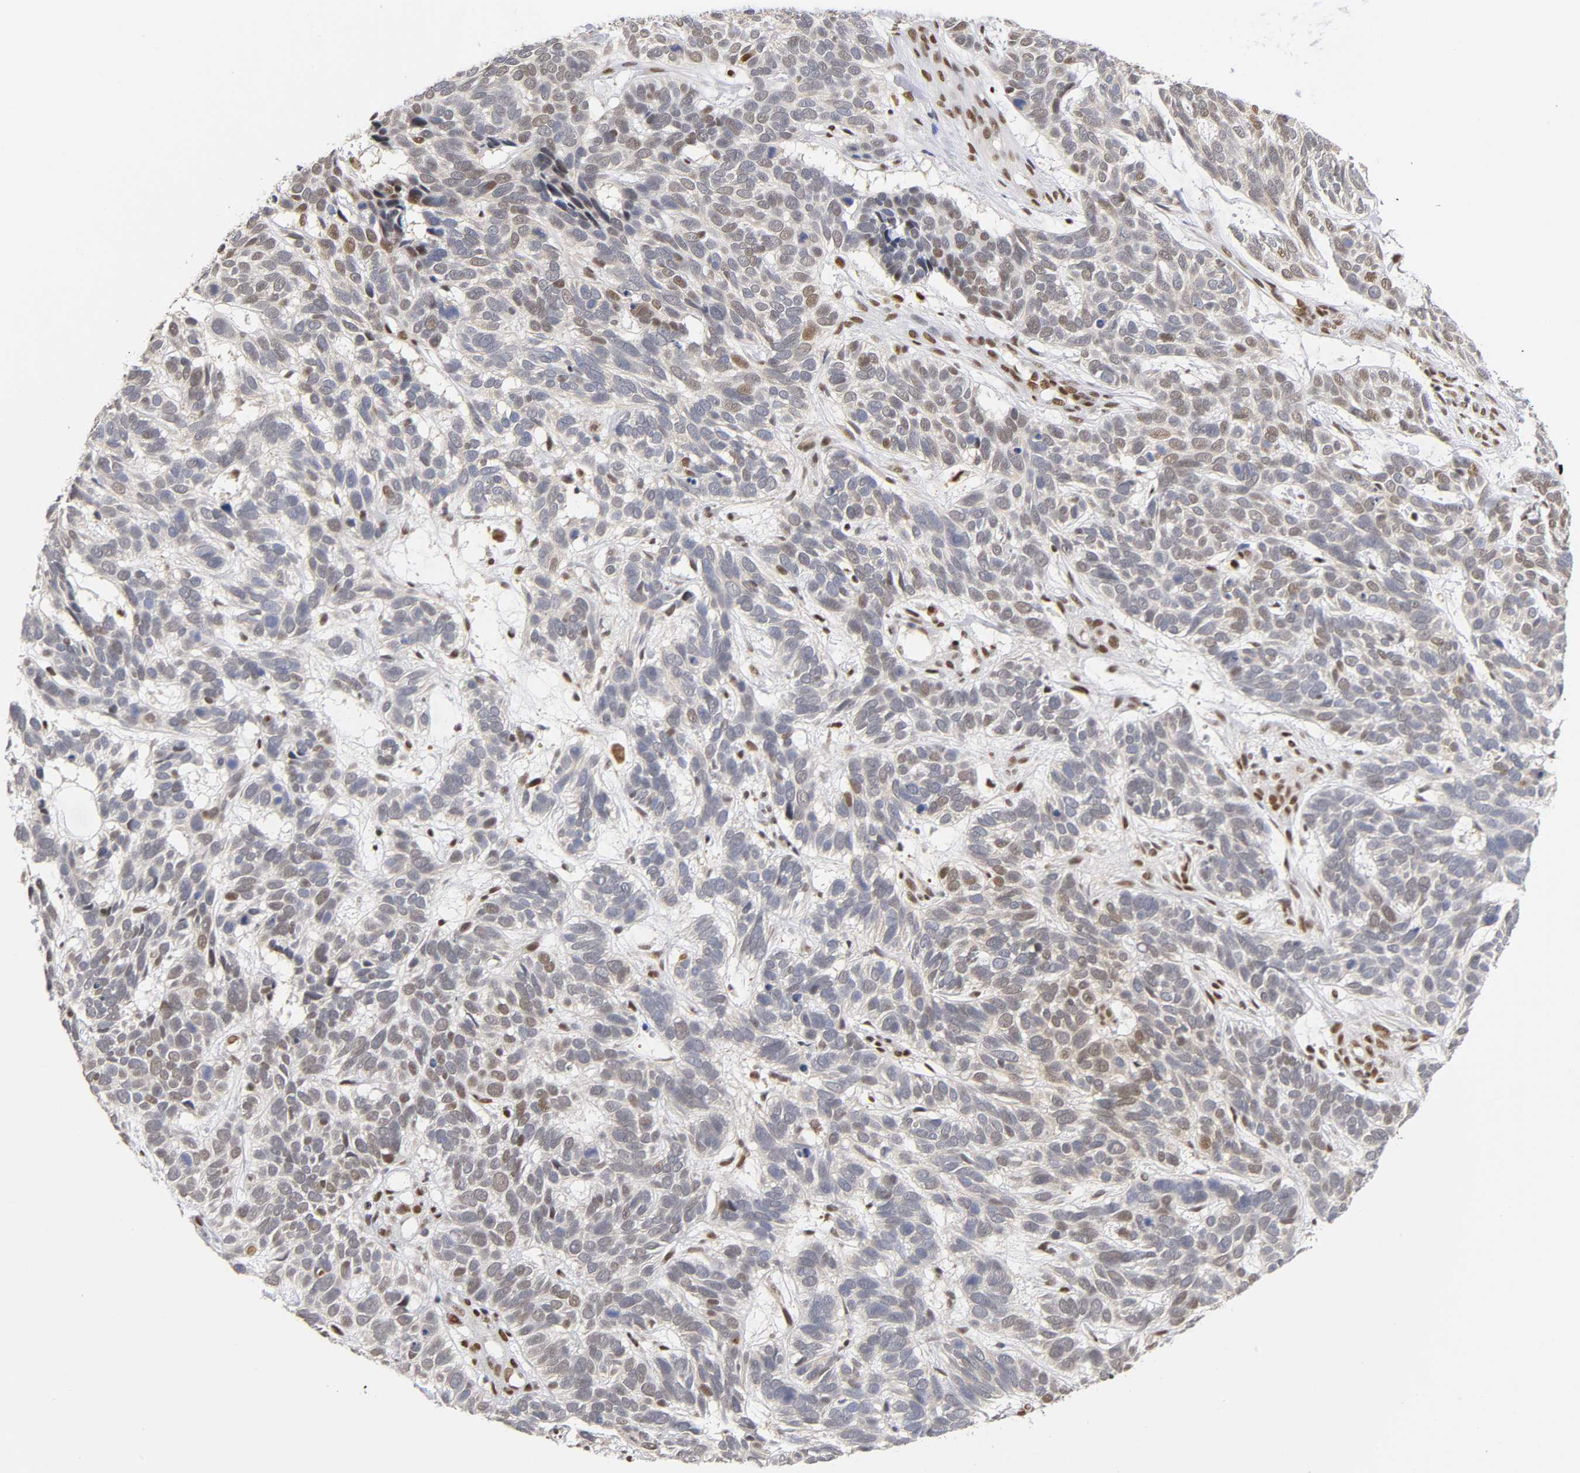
{"staining": {"intensity": "weak", "quantity": "25%-75%", "location": "nuclear"}, "tissue": "skin cancer", "cell_type": "Tumor cells", "image_type": "cancer", "snomed": [{"axis": "morphology", "description": "Basal cell carcinoma"}, {"axis": "topography", "description": "Skin"}], "caption": "A brown stain highlights weak nuclear expression of a protein in human skin cancer tumor cells. Nuclei are stained in blue.", "gene": "NR3C1", "patient": {"sex": "male", "age": 87}}